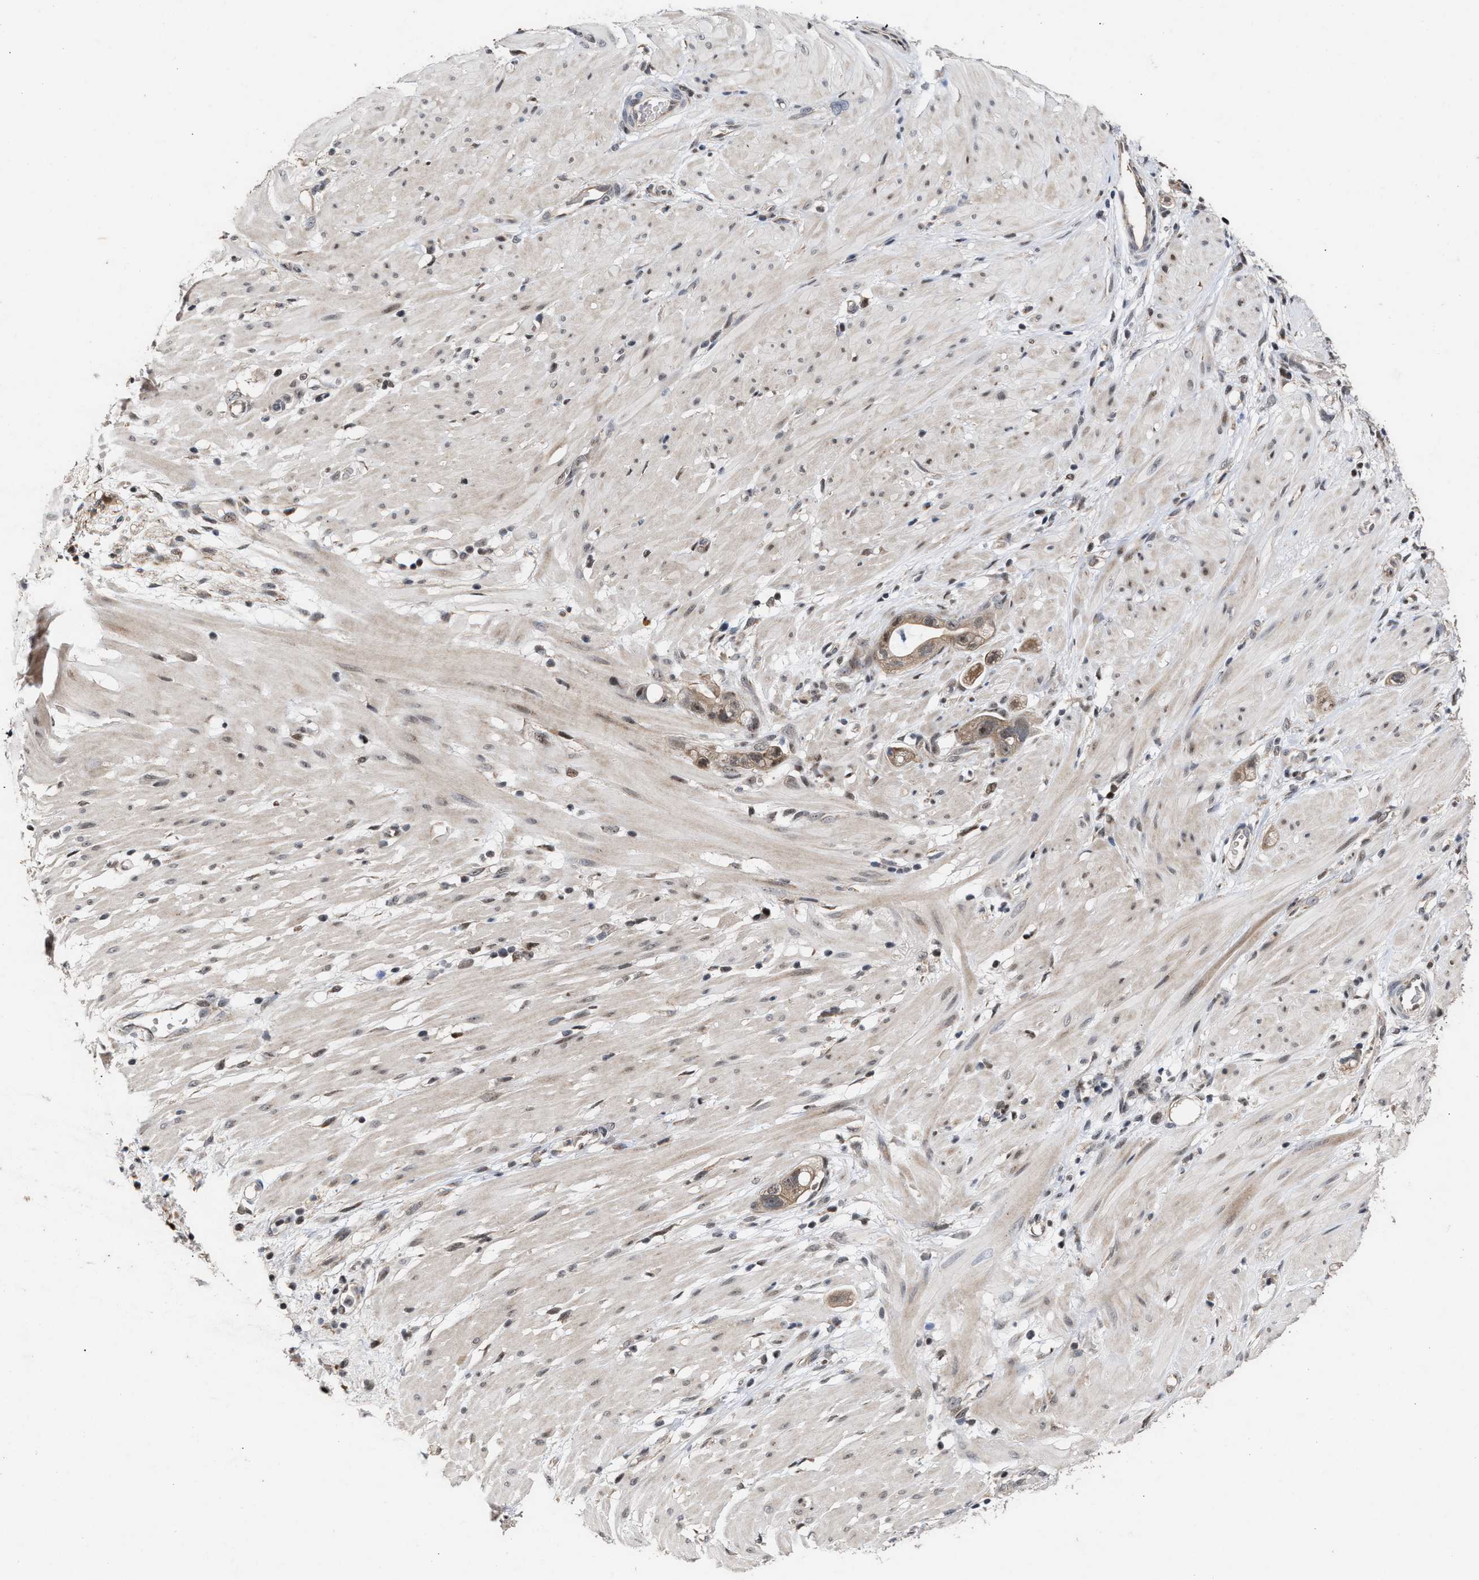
{"staining": {"intensity": "weak", "quantity": ">75%", "location": "cytoplasmic/membranous"}, "tissue": "stomach cancer", "cell_type": "Tumor cells", "image_type": "cancer", "snomed": [{"axis": "morphology", "description": "Adenocarcinoma, NOS"}, {"axis": "topography", "description": "Stomach"}, {"axis": "topography", "description": "Stomach, lower"}], "caption": "Tumor cells reveal weak cytoplasmic/membranous expression in approximately >75% of cells in stomach cancer (adenocarcinoma). Nuclei are stained in blue.", "gene": "MKNK2", "patient": {"sex": "female", "age": 48}}